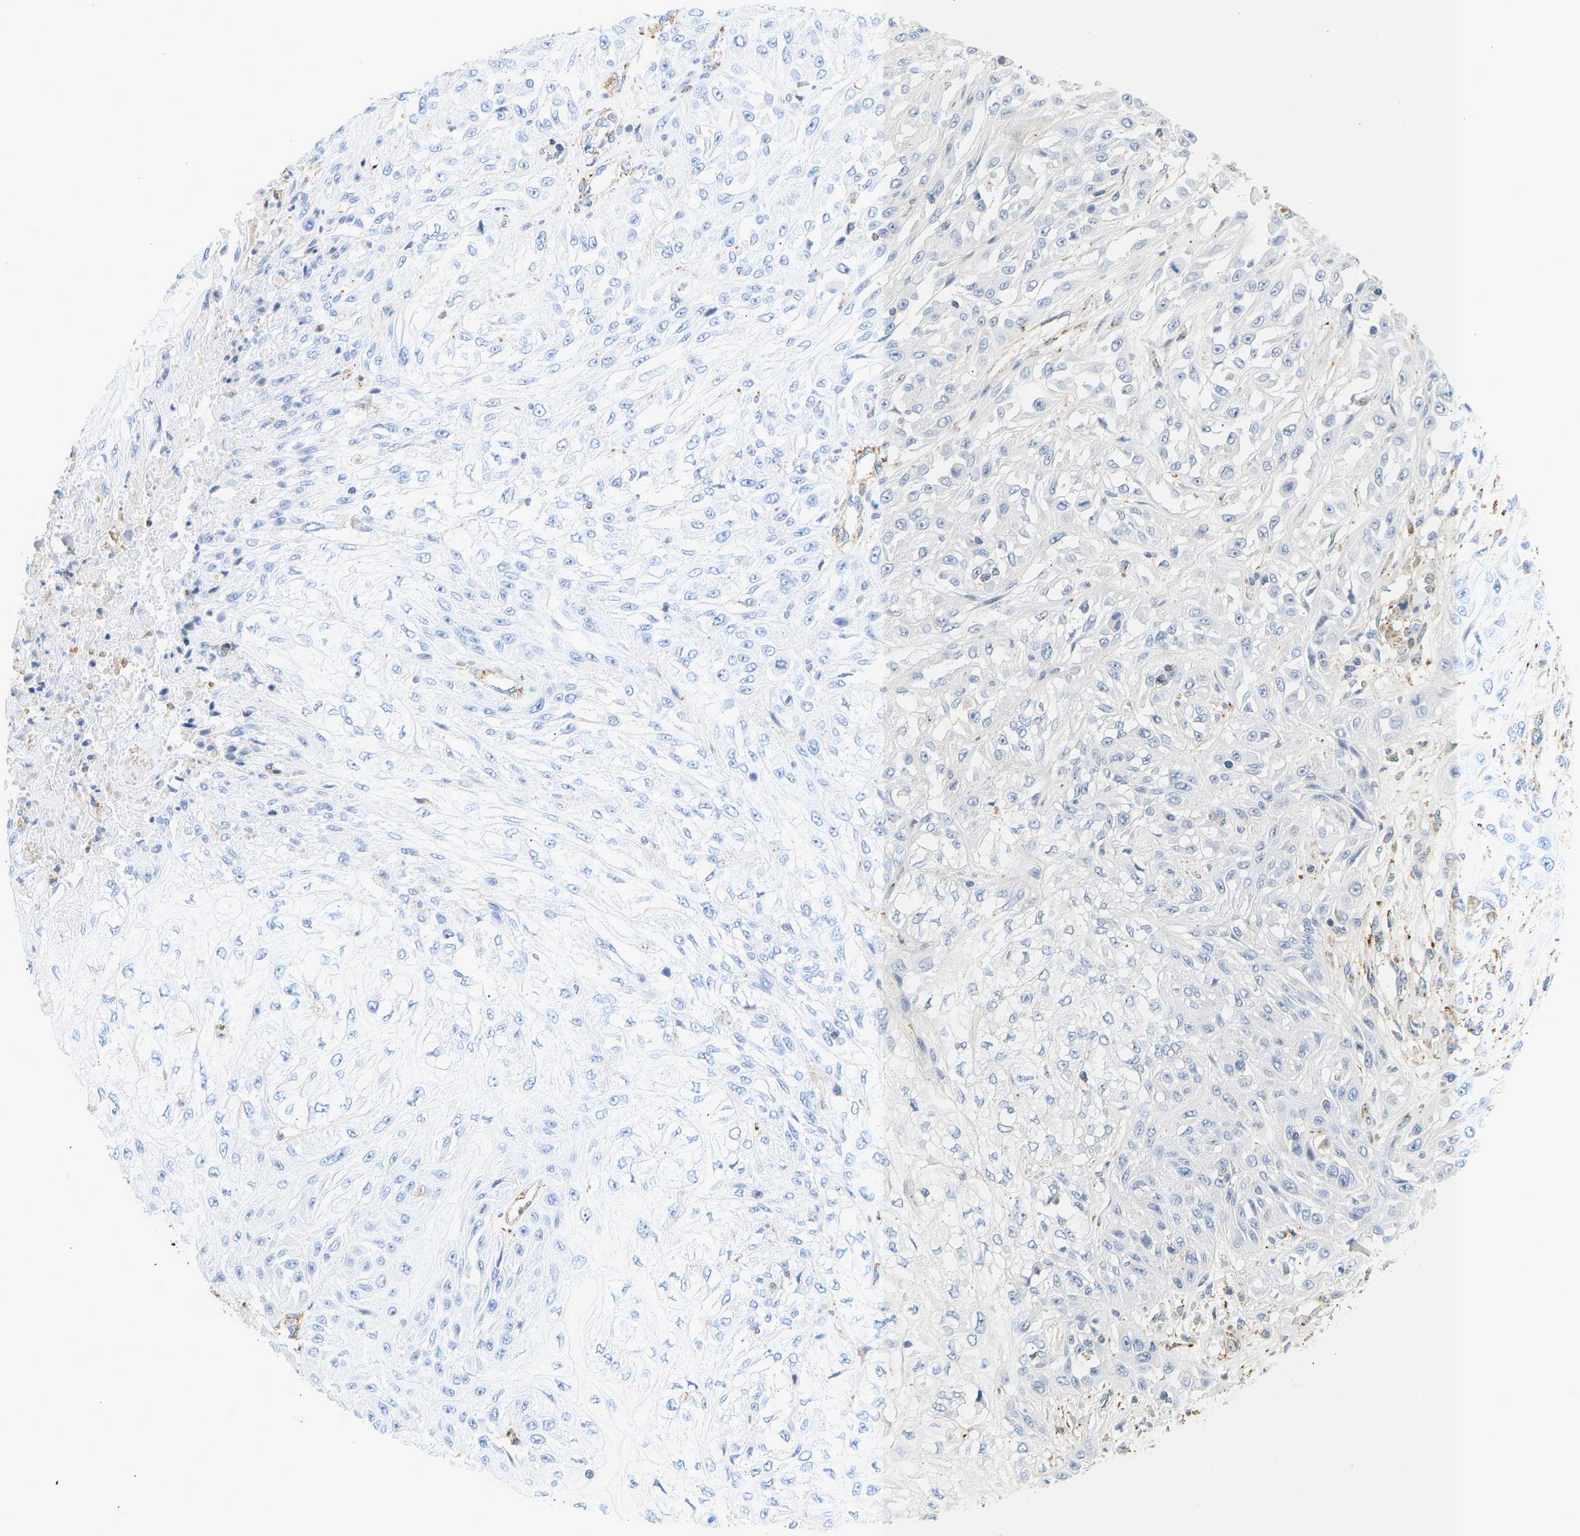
{"staining": {"intensity": "negative", "quantity": "none", "location": "none"}, "tissue": "skin cancer", "cell_type": "Tumor cells", "image_type": "cancer", "snomed": [{"axis": "morphology", "description": "Squamous cell carcinoma, NOS"}, {"axis": "morphology", "description": "Squamous cell carcinoma, metastatic, NOS"}, {"axis": "topography", "description": "Skin"}, {"axis": "topography", "description": "Lymph node"}], "caption": "IHC of human skin squamous cell carcinoma reveals no staining in tumor cells.", "gene": "BVES", "patient": {"sex": "male", "age": 75}}